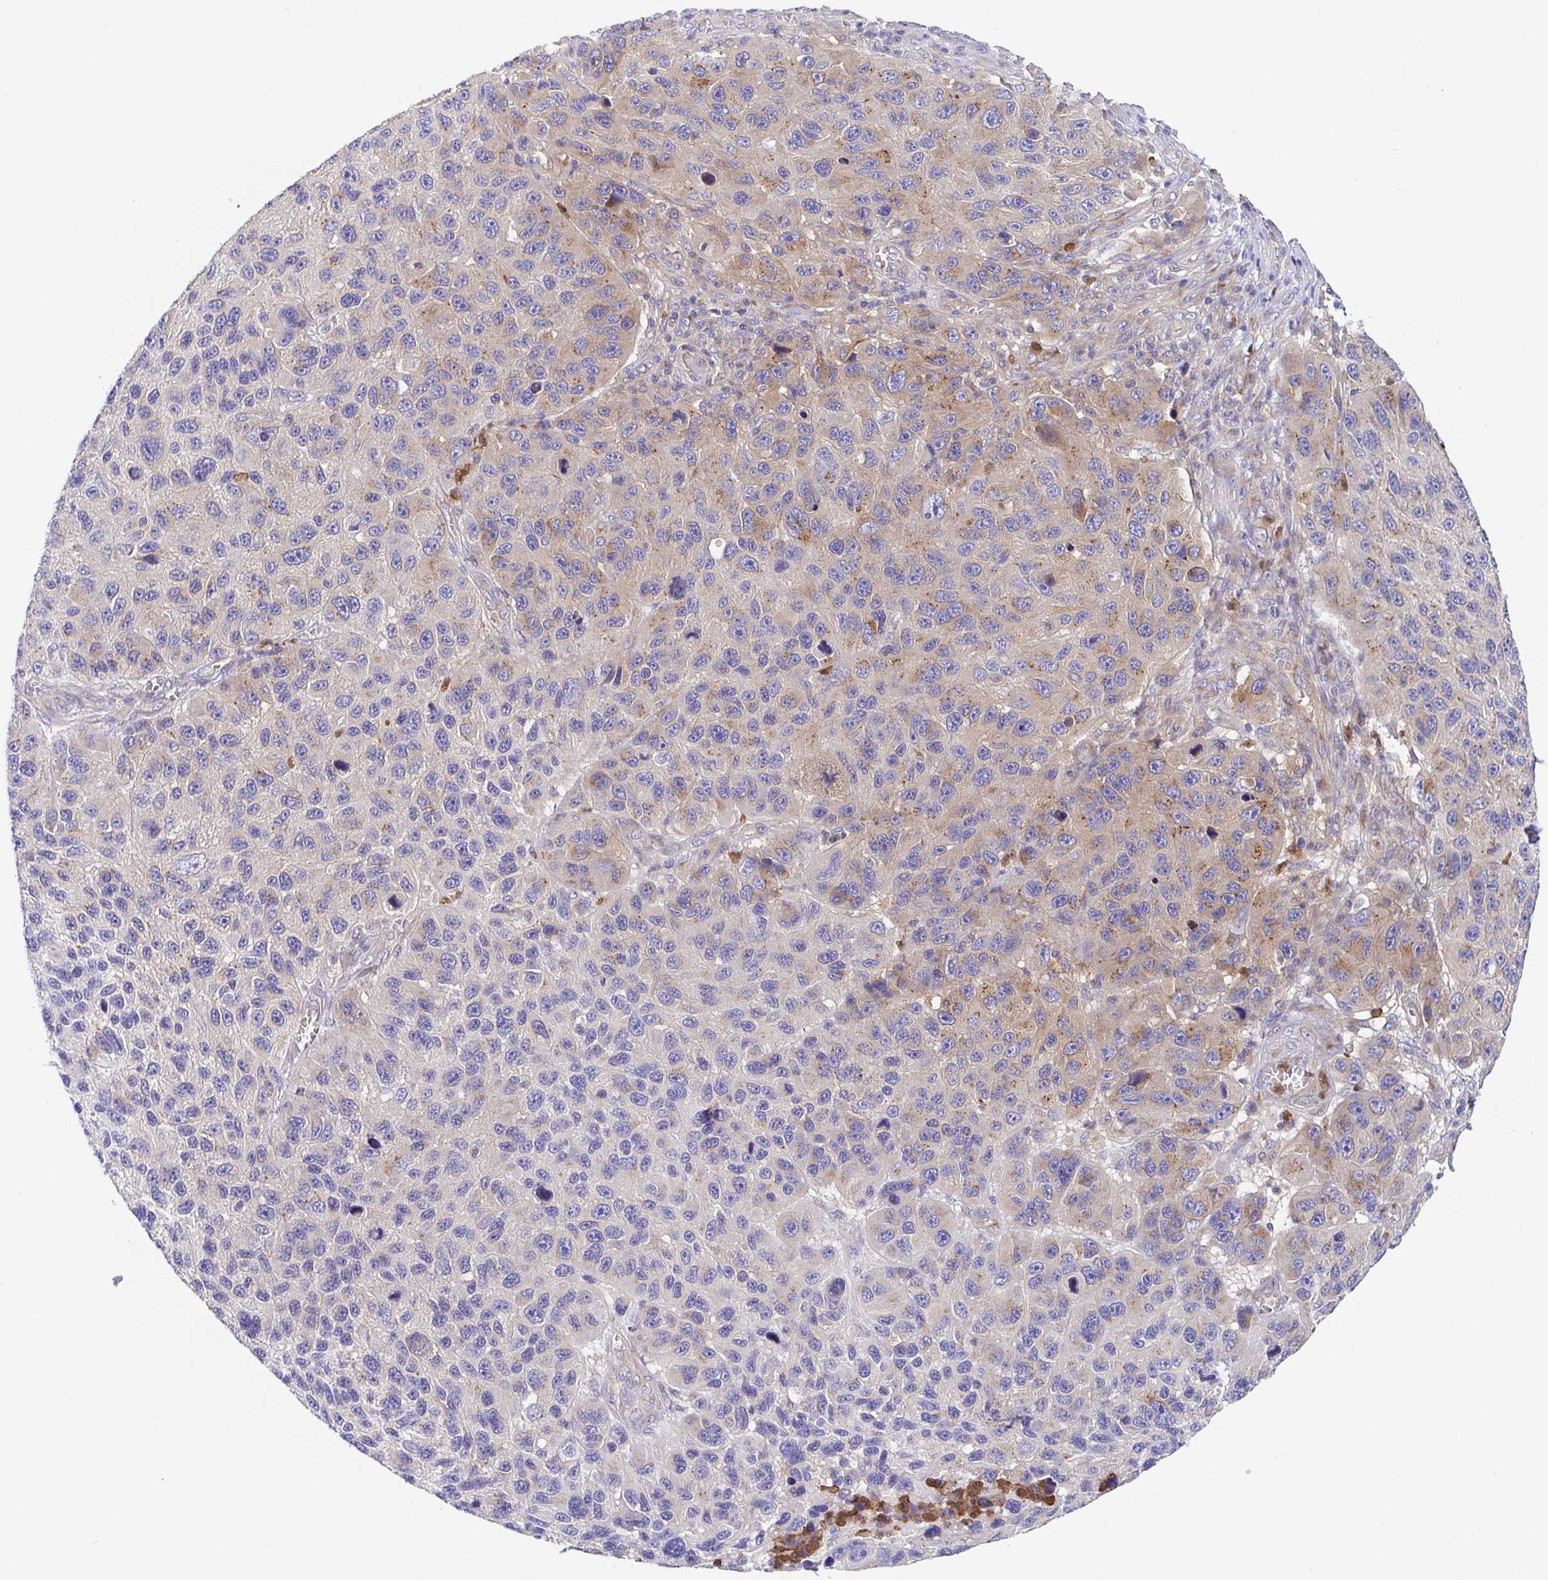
{"staining": {"intensity": "weak", "quantity": "<25%", "location": "cytoplasmic/membranous"}, "tissue": "melanoma", "cell_type": "Tumor cells", "image_type": "cancer", "snomed": [{"axis": "morphology", "description": "Malignant melanoma, NOS"}, {"axis": "topography", "description": "Skin"}], "caption": "Immunohistochemistry image of neoplastic tissue: malignant melanoma stained with DAB demonstrates no significant protein expression in tumor cells.", "gene": "GOLGA1", "patient": {"sex": "male", "age": 53}}